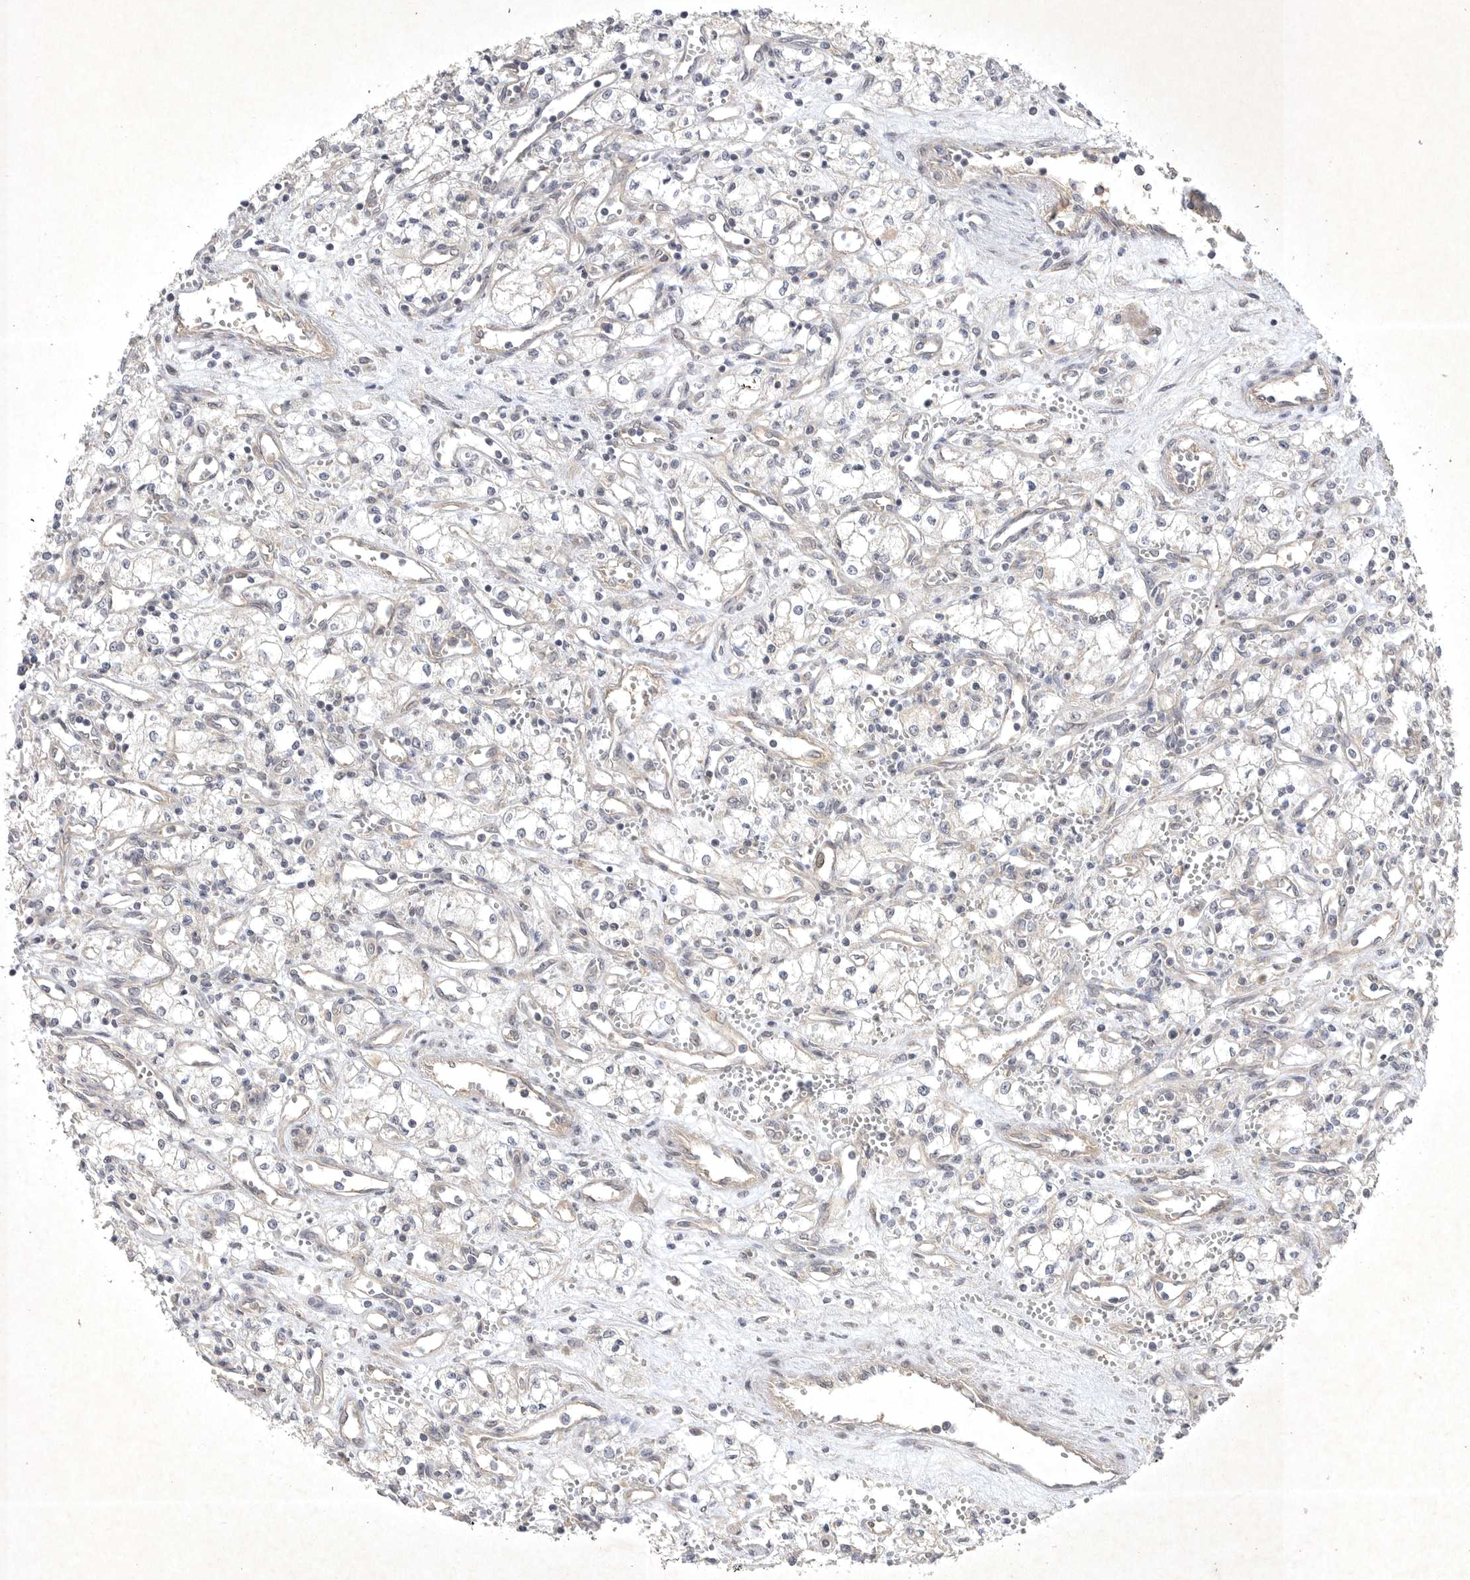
{"staining": {"intensity": "negative", "quantity": "none", "location": "none"}, "tissue": "renal cancer", "cell_type": "Tumor cells", "image_type": "cancer", "snomed": [{"axis": "morphology", "description": "Adenocarcinoma, NOS"}, {"axis": "topography", "description": "Kidney"}], "caption": "This micrograph is of renal cancer (adenocarcinoma) stained with immunohistochemistry (IHC) to label a protein in brown with the nuclei are counter-stained blue. There is no staining in tumor cells.", "gene": "PTPDC1", "patient": {"sex": "male", "age": 59}}